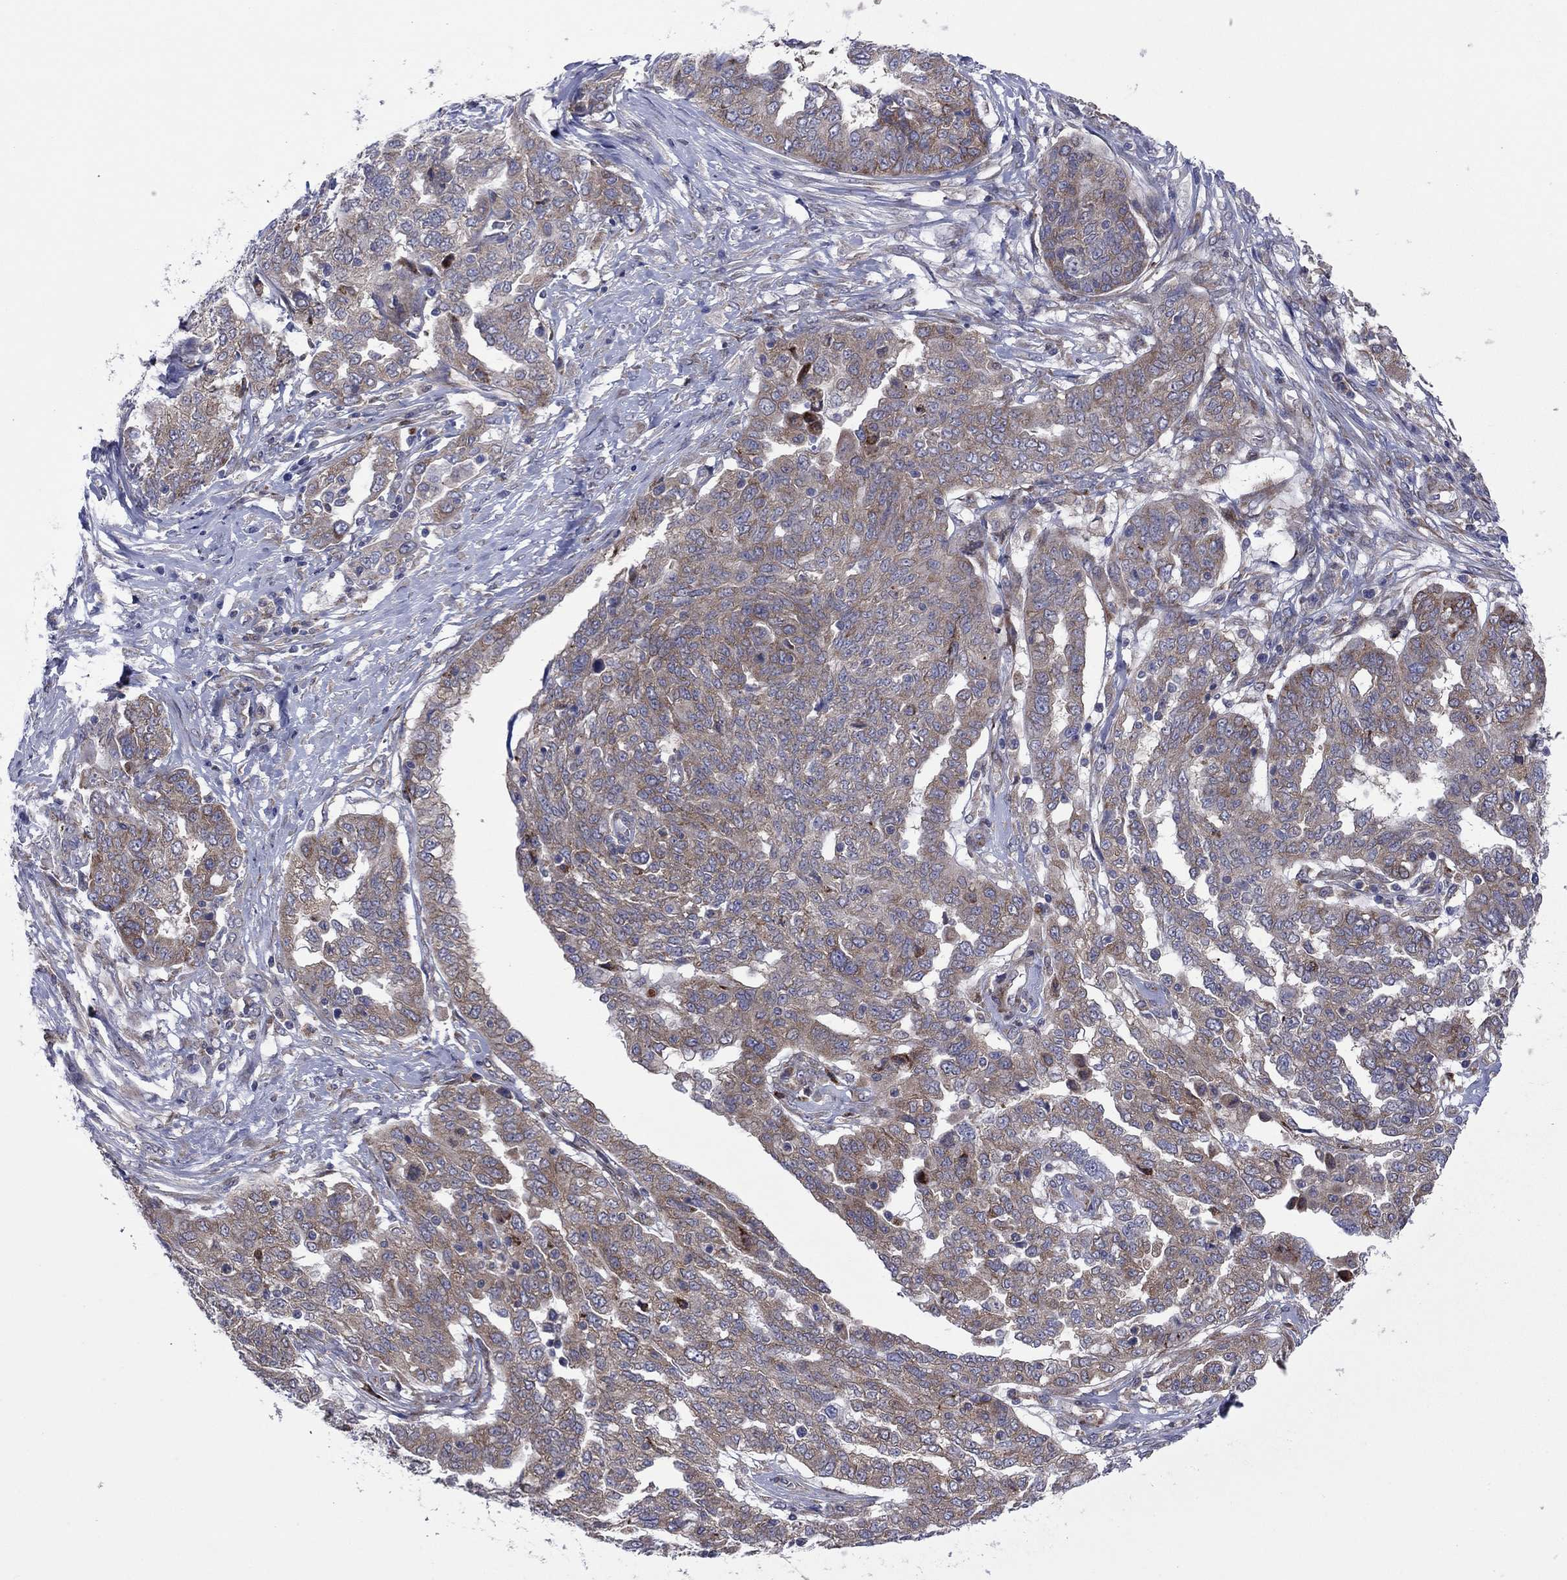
{"staining": {"intensity": "weak", "quantity": "25%-75%", "location": "cytoplasmic/membranous"}, "tissue": "ovarian cancer", "cell_type": "Tumor cells", "image_type": "cancer", "snomed": [{"axis": "morphology", "description": "Cystadenocarcinoma, serous, NOS"}, {"axis": "topography", "description": "Ovary"}], "caption": "Immunohistochemical staining of human ovarian cancer (serous cystadenocarcinoma) exhibits weak cytoplasmic/membranous protein expression in about 25%-75% of tumor cells.", "gene": "GPR155", "patient": {"sex": "female", "age": 67}}